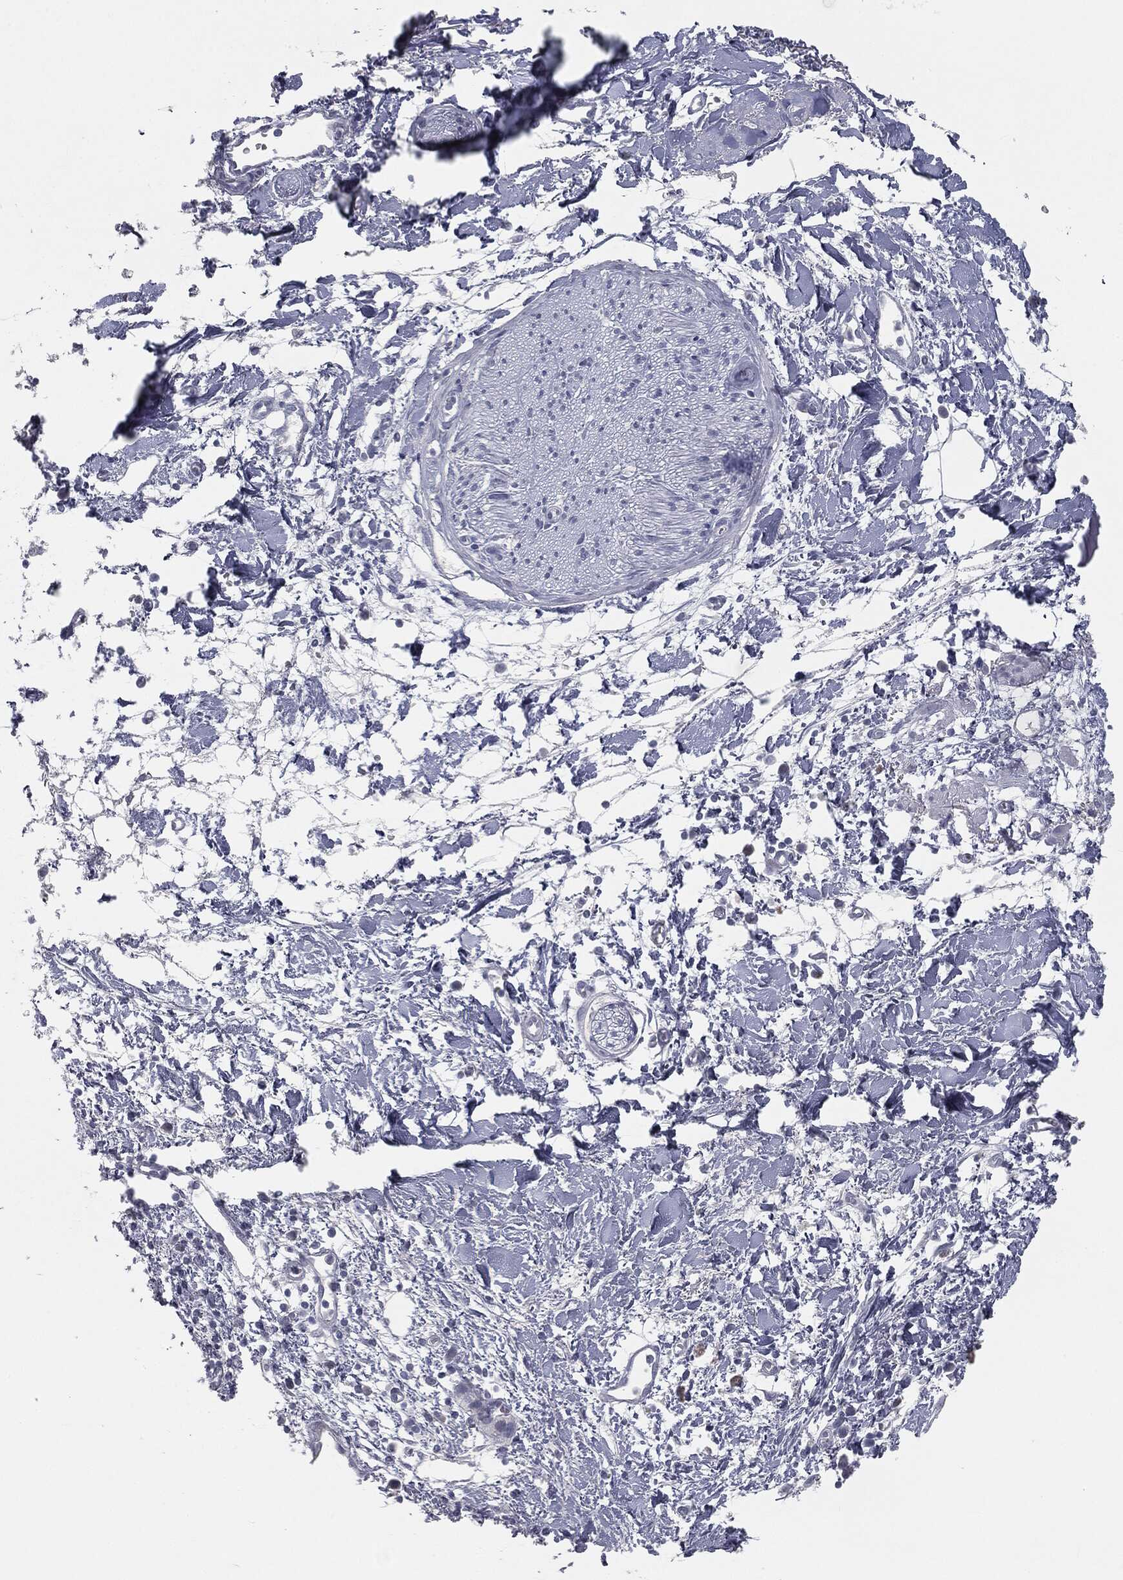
{"staining": {"intensity": "negative", "quantity": "none", "location": "none"}, "tissue": "soft tissue", "cell_type": "Fibroblasts", "image_type": "normal", "snomed": [{"axis": "morphology", "description": "Normal tissue, NOS"}, {"axis": "morphology", "description": "Adenocarcinoma, NOS"}, {"axis": "topography", "description": "Pancreas"}, {"axis": "topography", "description": "Peripheral nerve tissue"}], "caption": "Immunohistochemistry (IHC) of unremarkable soft tissue exhibits no positivity in fibroblasts. (DAB immunohistochemistry, high magnification).", "gene": "PRAME", "patient": {"sex": "male", "age": 61}}